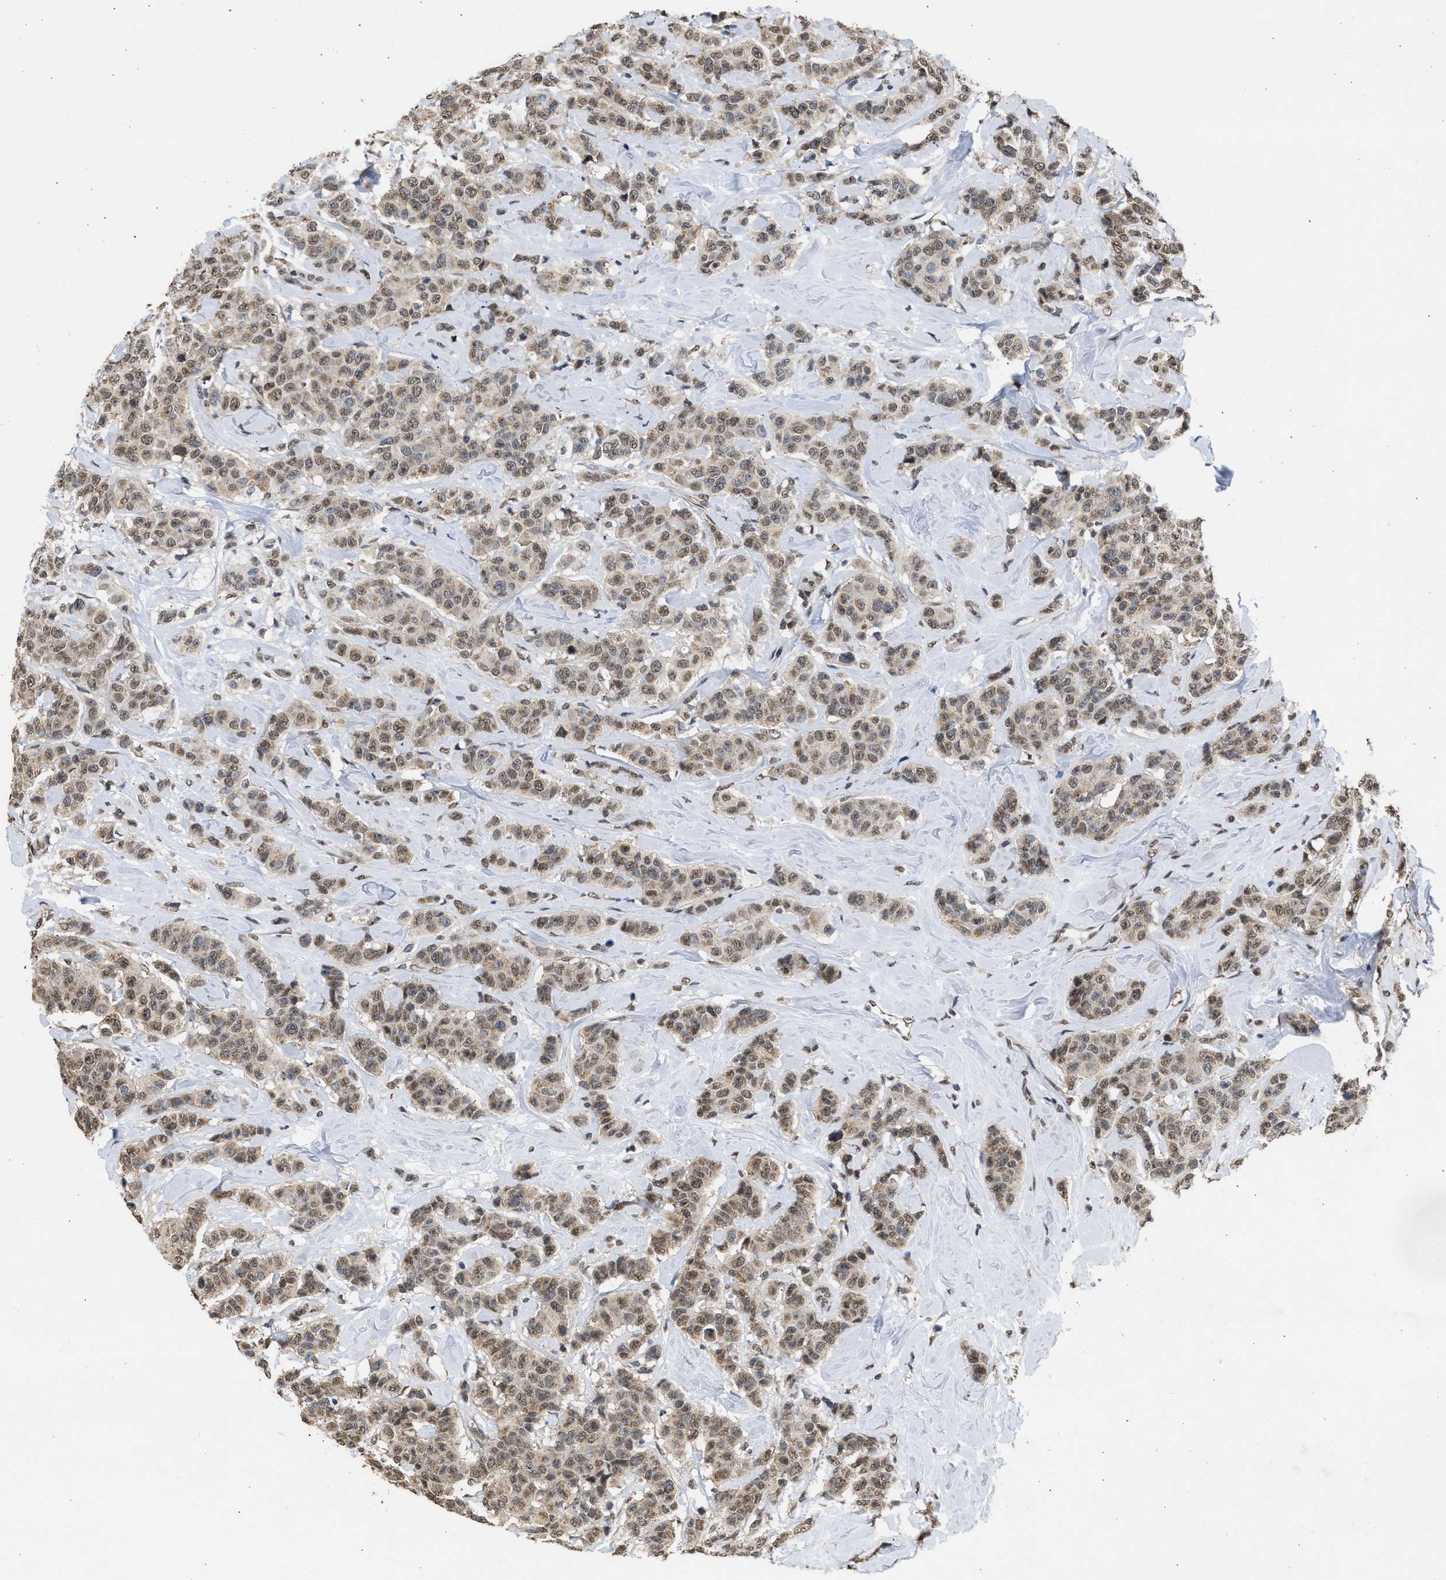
{"staining": {"intensity": "moderate", "quantity": "25%-75%", "location": "cytoplasmic/membranous"}, "tissue": "breast cancer", "cell_type": "Tumor cells", "image_type": "cancer", "snomed": [{"axis": "morphology", "description": "Normal tissue, NOS"}, {"axis": "morphology", "description": "Duct carcinoma"}, {"axis": "topography", "description": "Breast"}], "caption": "DAB immunohistochemical staining of human breast intraductal carcinoma reveals moderate cytoplasmic/membranous protein expression in approximately 25%-75% of tumor cells. (brown staining indicates protein expression, while blue staining denotes nuclei).", "gene": "NUP35", "patient": {"sex": "female", "age": 40}}